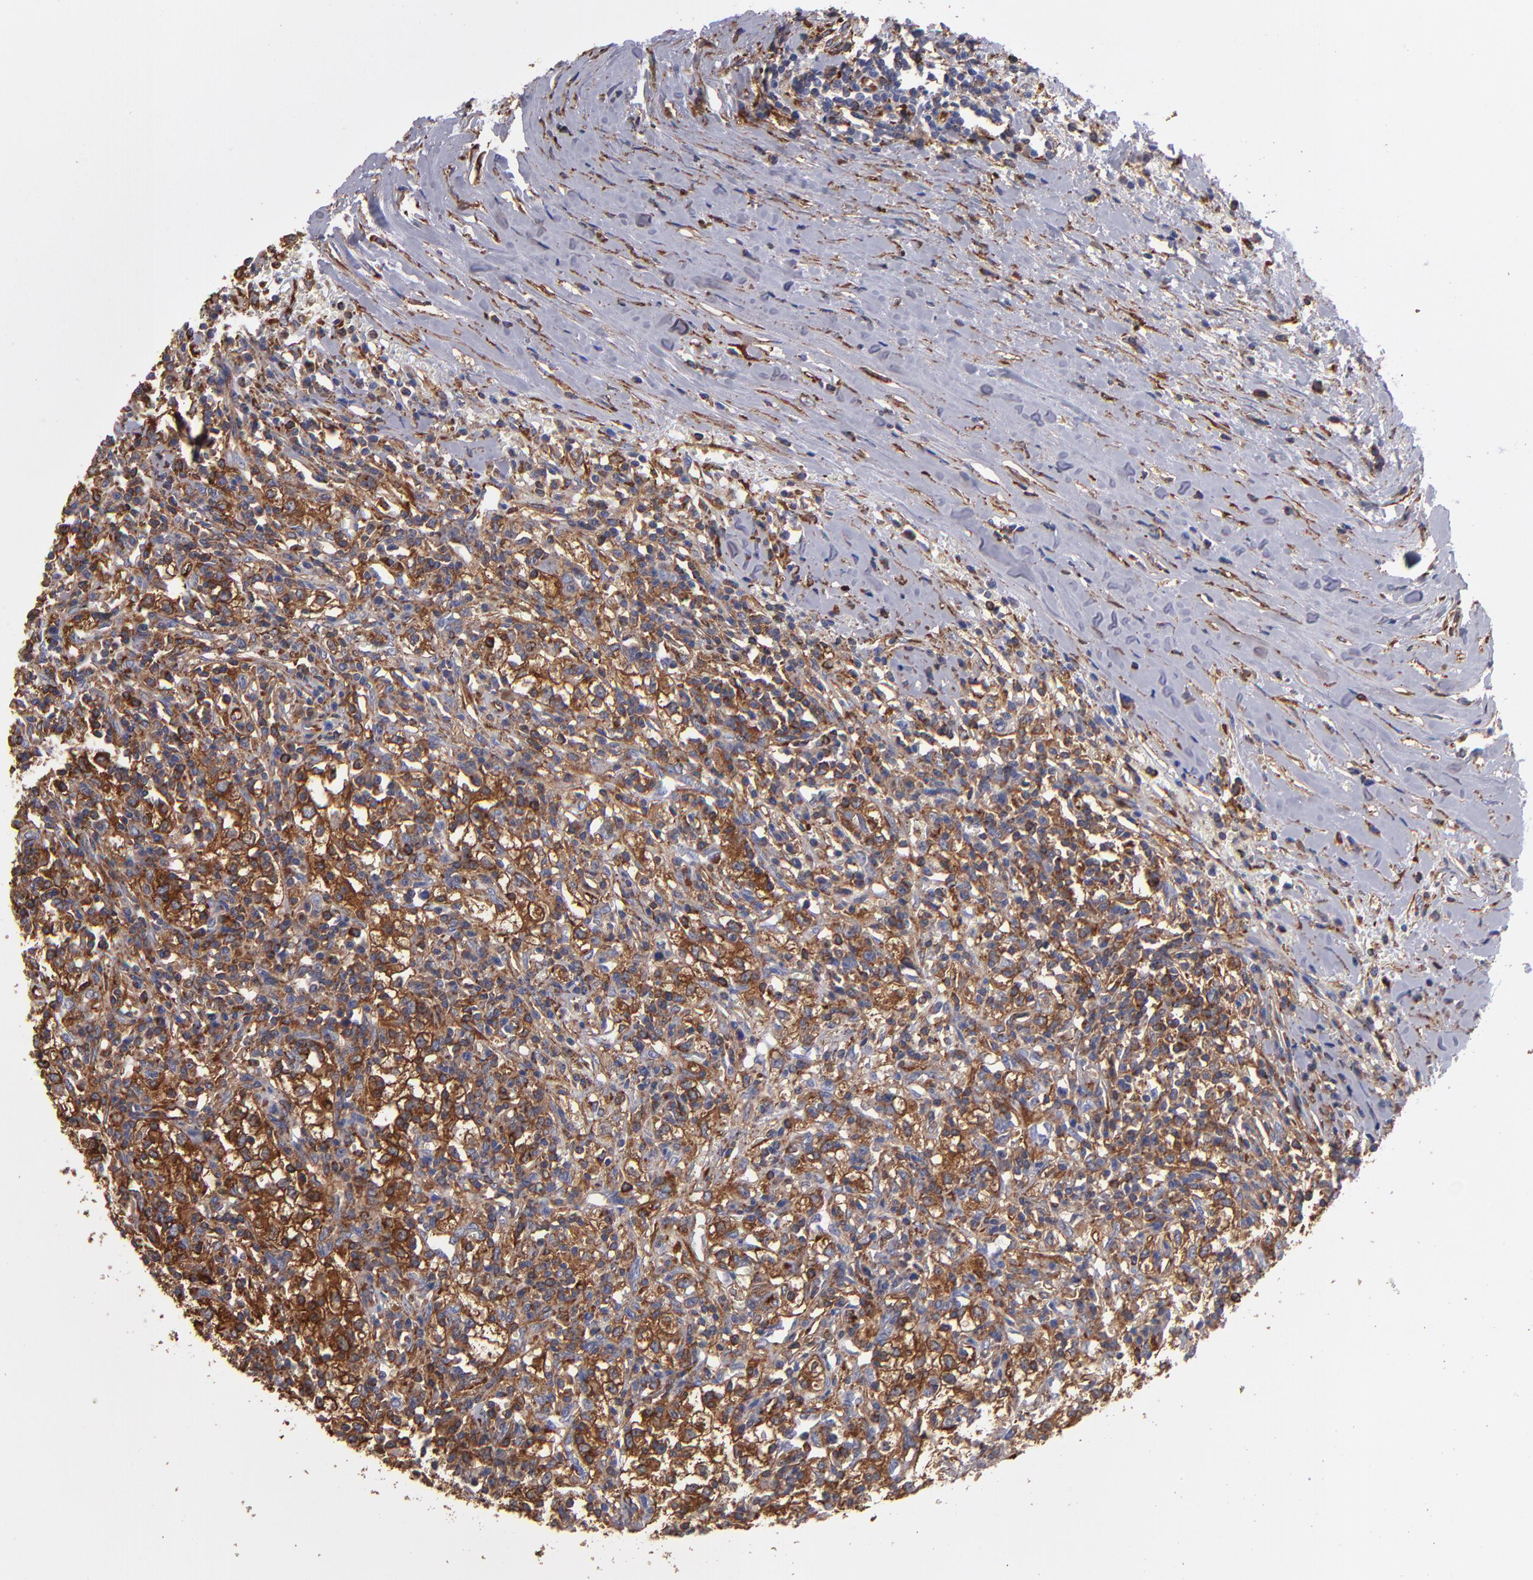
{"staining": {"intensity": "moderate", "quantity": ">75%", "location": "cytoplasmic/membranous"}, "tissue": "renal cancer", "cell_type": "Tumor cells", "image_type": "cancer", "snomed": [{"axis": "morphology", "description": "Adenocarcinoma, NOS"}, {"axis": "topography", "description": "Kidney"}], "caption": "IHC image of human adenocarcinoma (renal) stained for a protein (brown), which reveals medium levels of moderate cytoplasmic/membranous positivity in approximately >75% of tumor cells.", "gene": "MVP", "patient": {"sex": "male", "age": 82}}